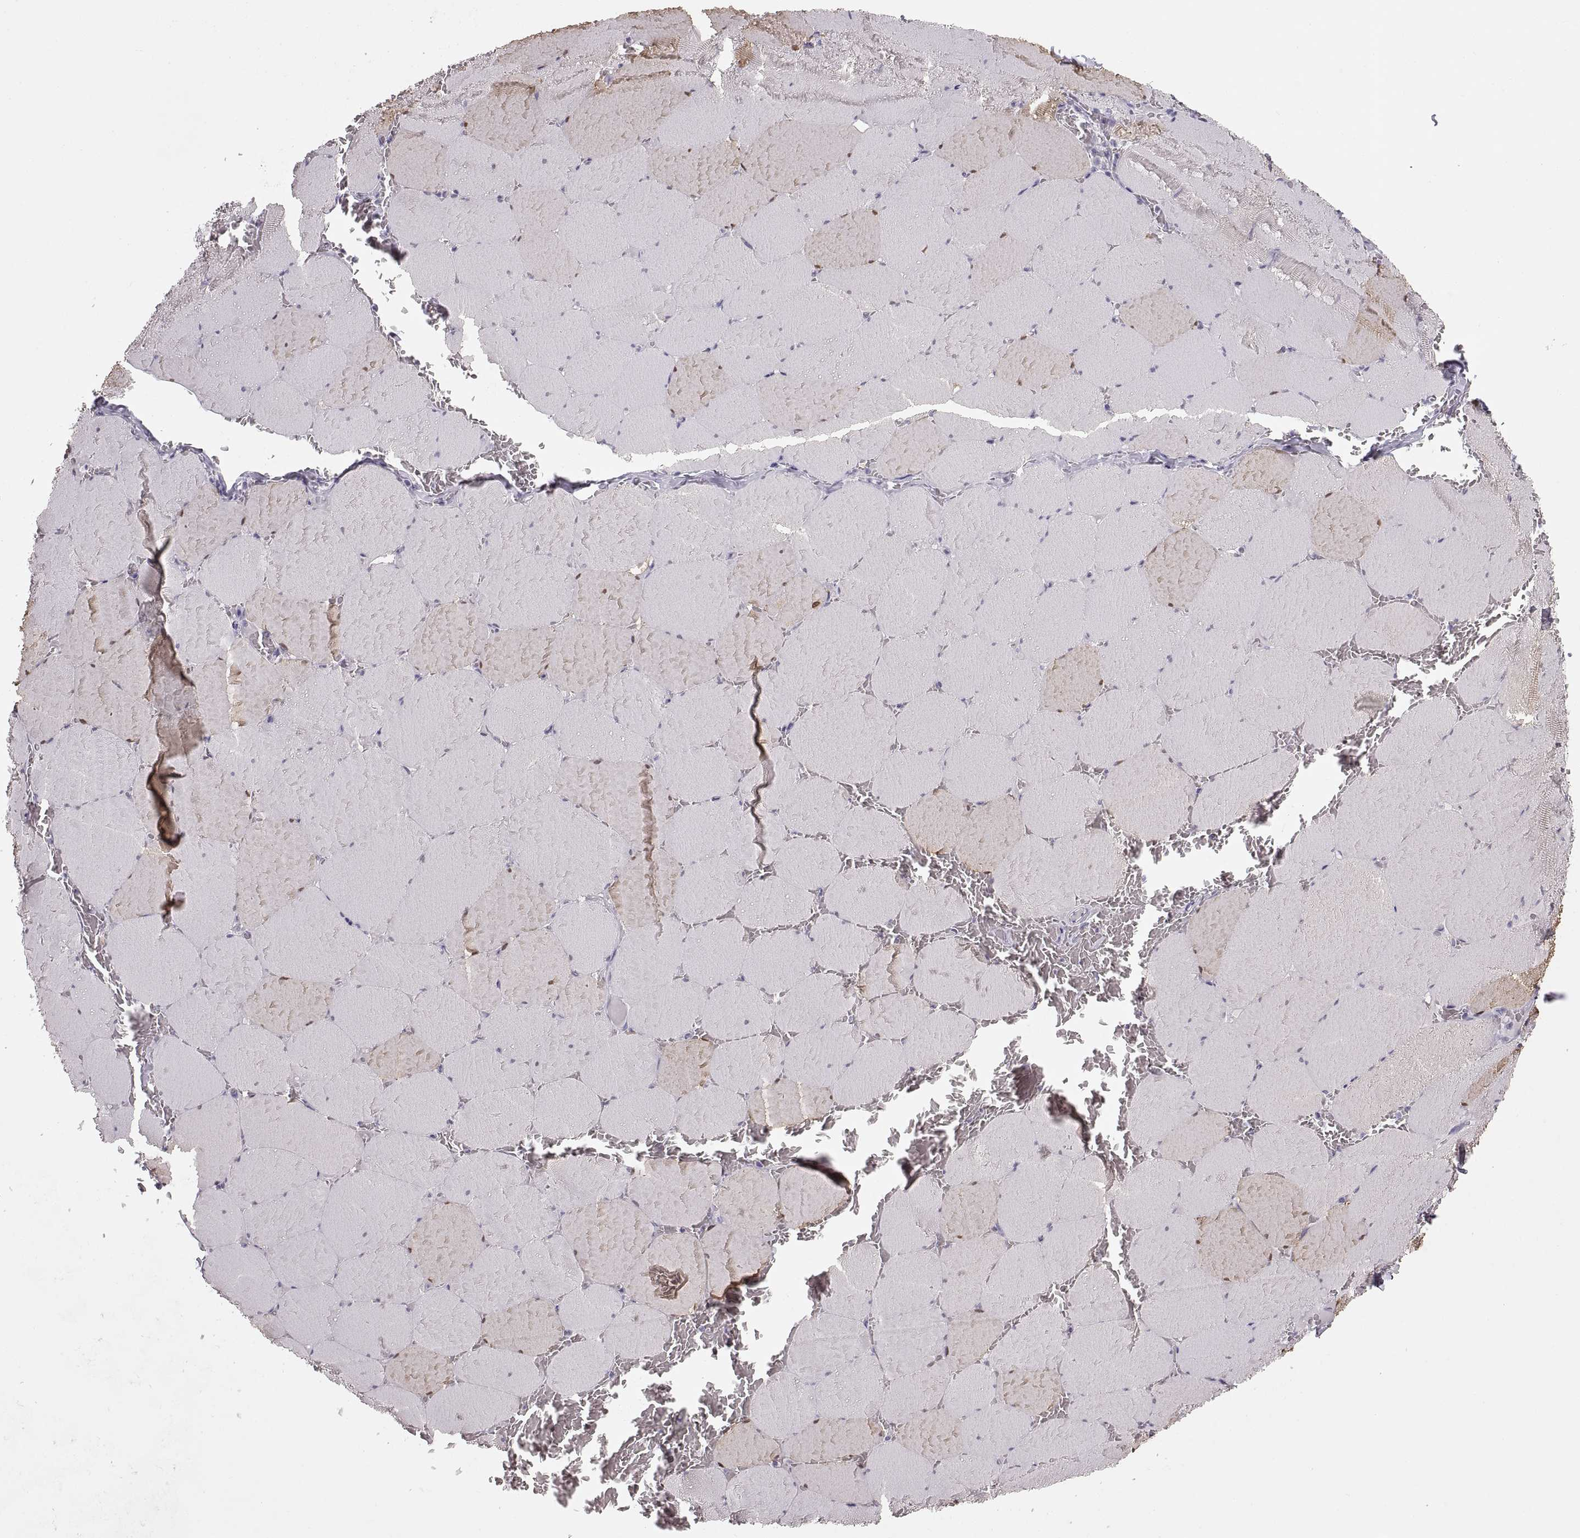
{"staining": {"intensity": "weak", "quantity": "<25%", "location": "cytoplasmic/membranous"}, "tissue": "skeletal muscle", "cell_type": "Myocytes", "image_type": "normal", "snomed": [{"axis": "morphology", "description": "Normal tissue, NOS"}, {"axis": "morphology", "description": "Malignant melanoma, Metastatic site"}, {"axis": "topography", "description": "Skeletal muscle"}], "caption": "Immunohistochemical staining of unremarkable human skeletal muscle demonstrates no significant positivity in myocytes.", "gene": "COL9A3", "patient": {"sex": "male", "age": 50}}